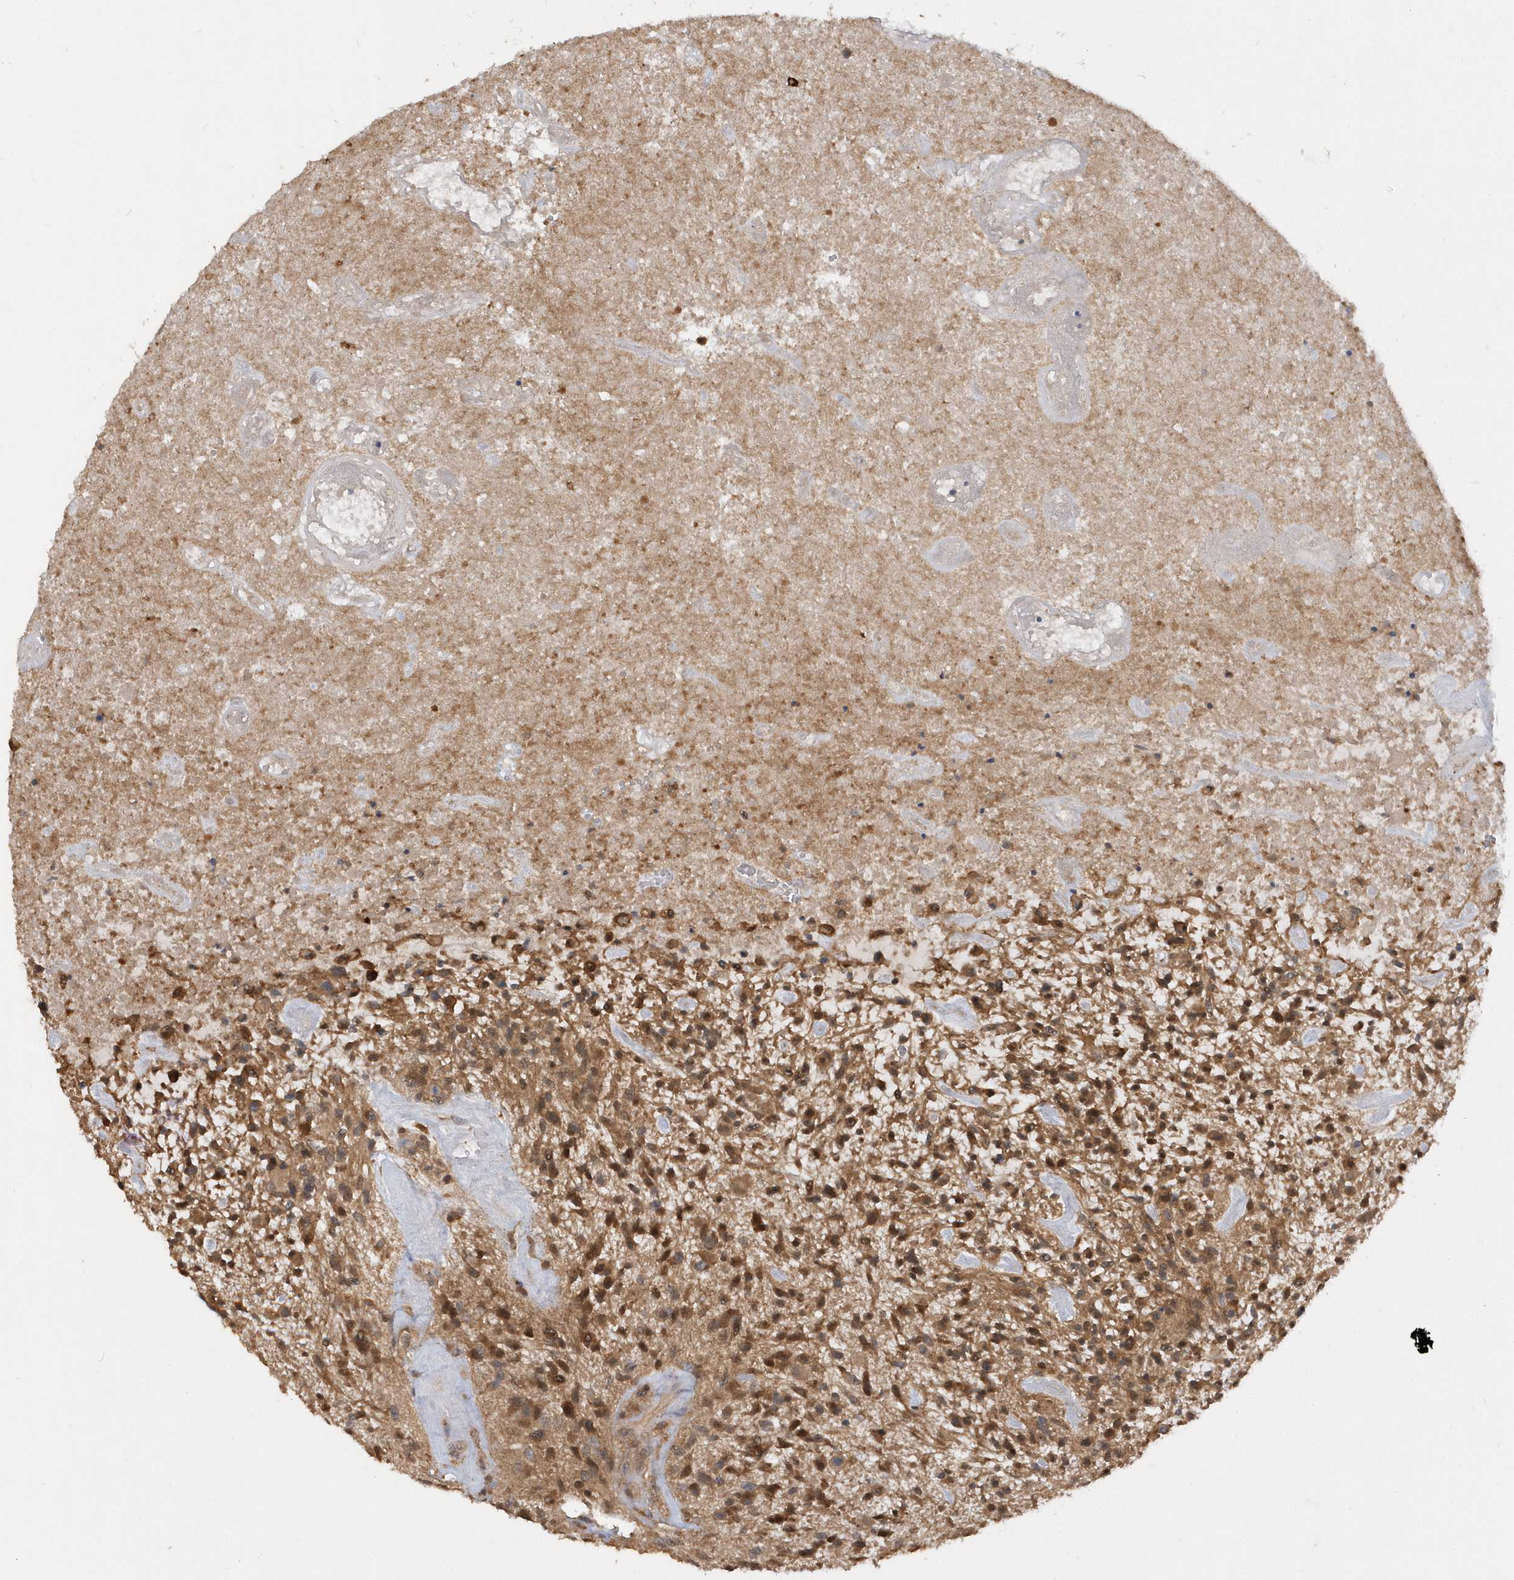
{"staining": {"intensity": "moderate", "quantity": ">75%", "location": "cytoplasmic/membranous"}, "tissue": "glioma", "cell_type": "Tumor cells", "image_type": "cancer", "snomed": [{"axis": "morphology", "description": "Glioma, malignant, High grade"}, {"axis": "topography", "description": "Brain"}], "caption": "Protein expression analysis of human malignant high-grade glioma reveals moderate cytoplasmic/membranous staining in about >75% of tumor cells. The staining was performed using DAB (3,3'-diaminobenzidine) to visualize the protein expression in brown, while the nuclei were stained in blue with hematoxylin (Magnification: 20x).", "gene": "RPE", "patient": {"sex": "male", "age": 47}}